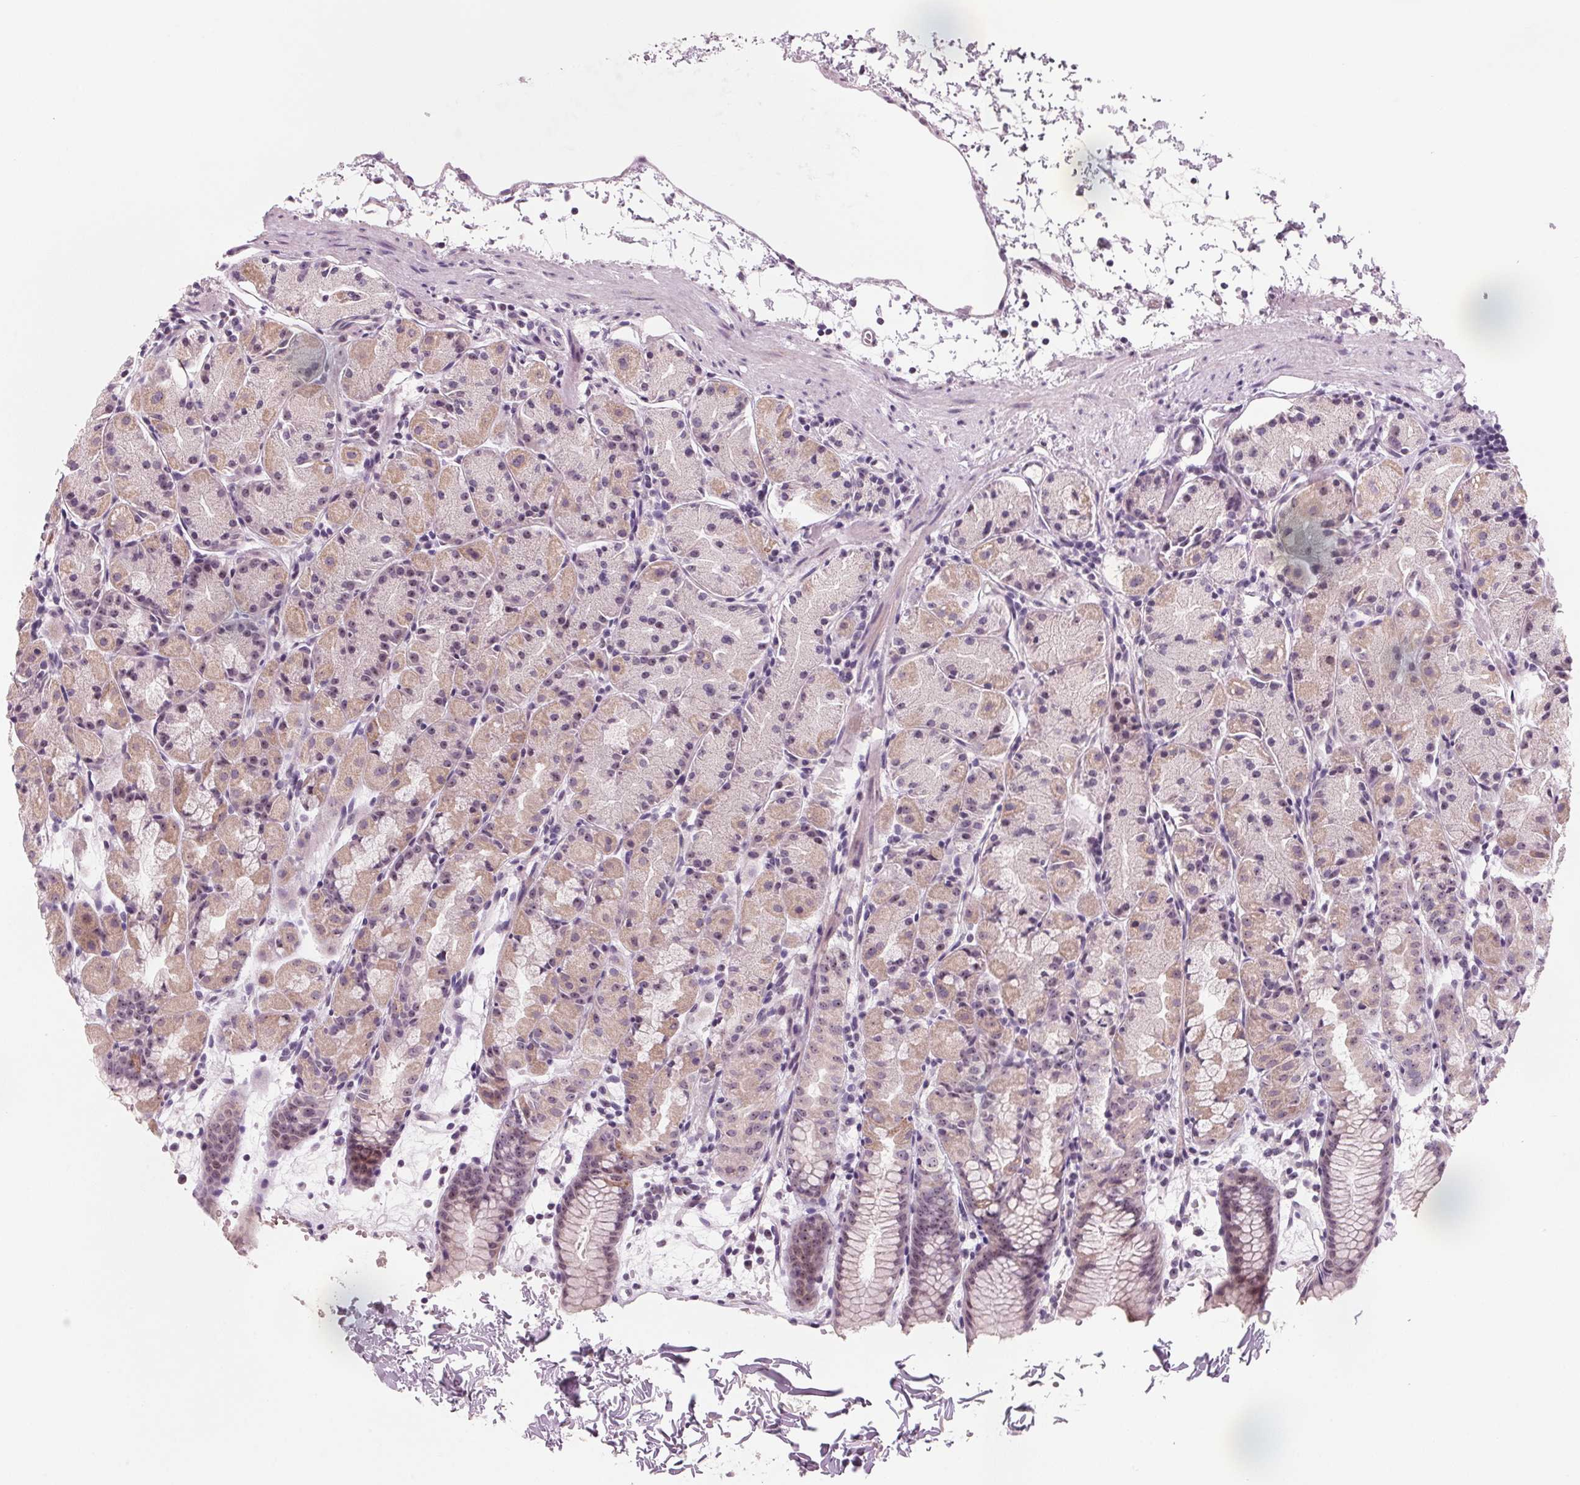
{"staining": {"intensity": "weak", "quantity": "25%-75%", "location": "cytoplasmic/membranous,nuclear"}, "tissue": "stomach", "cell_type": "Glandular cells", "image_type": "normal", "snomed": [{"axis": "morphology", "description": "Normal tissue, NOS"}, {"axis": "topography", "description": "Stomach, upper"}], "caption": "Immunohistochemistry of normal human stomach displays low levels of weak cytoplasmic/membranous,nuclear positivity in about 25%-75% of glandular cells.", "gene": "DNTTIP2", "patient": {"sex": "male", "age": 47}}